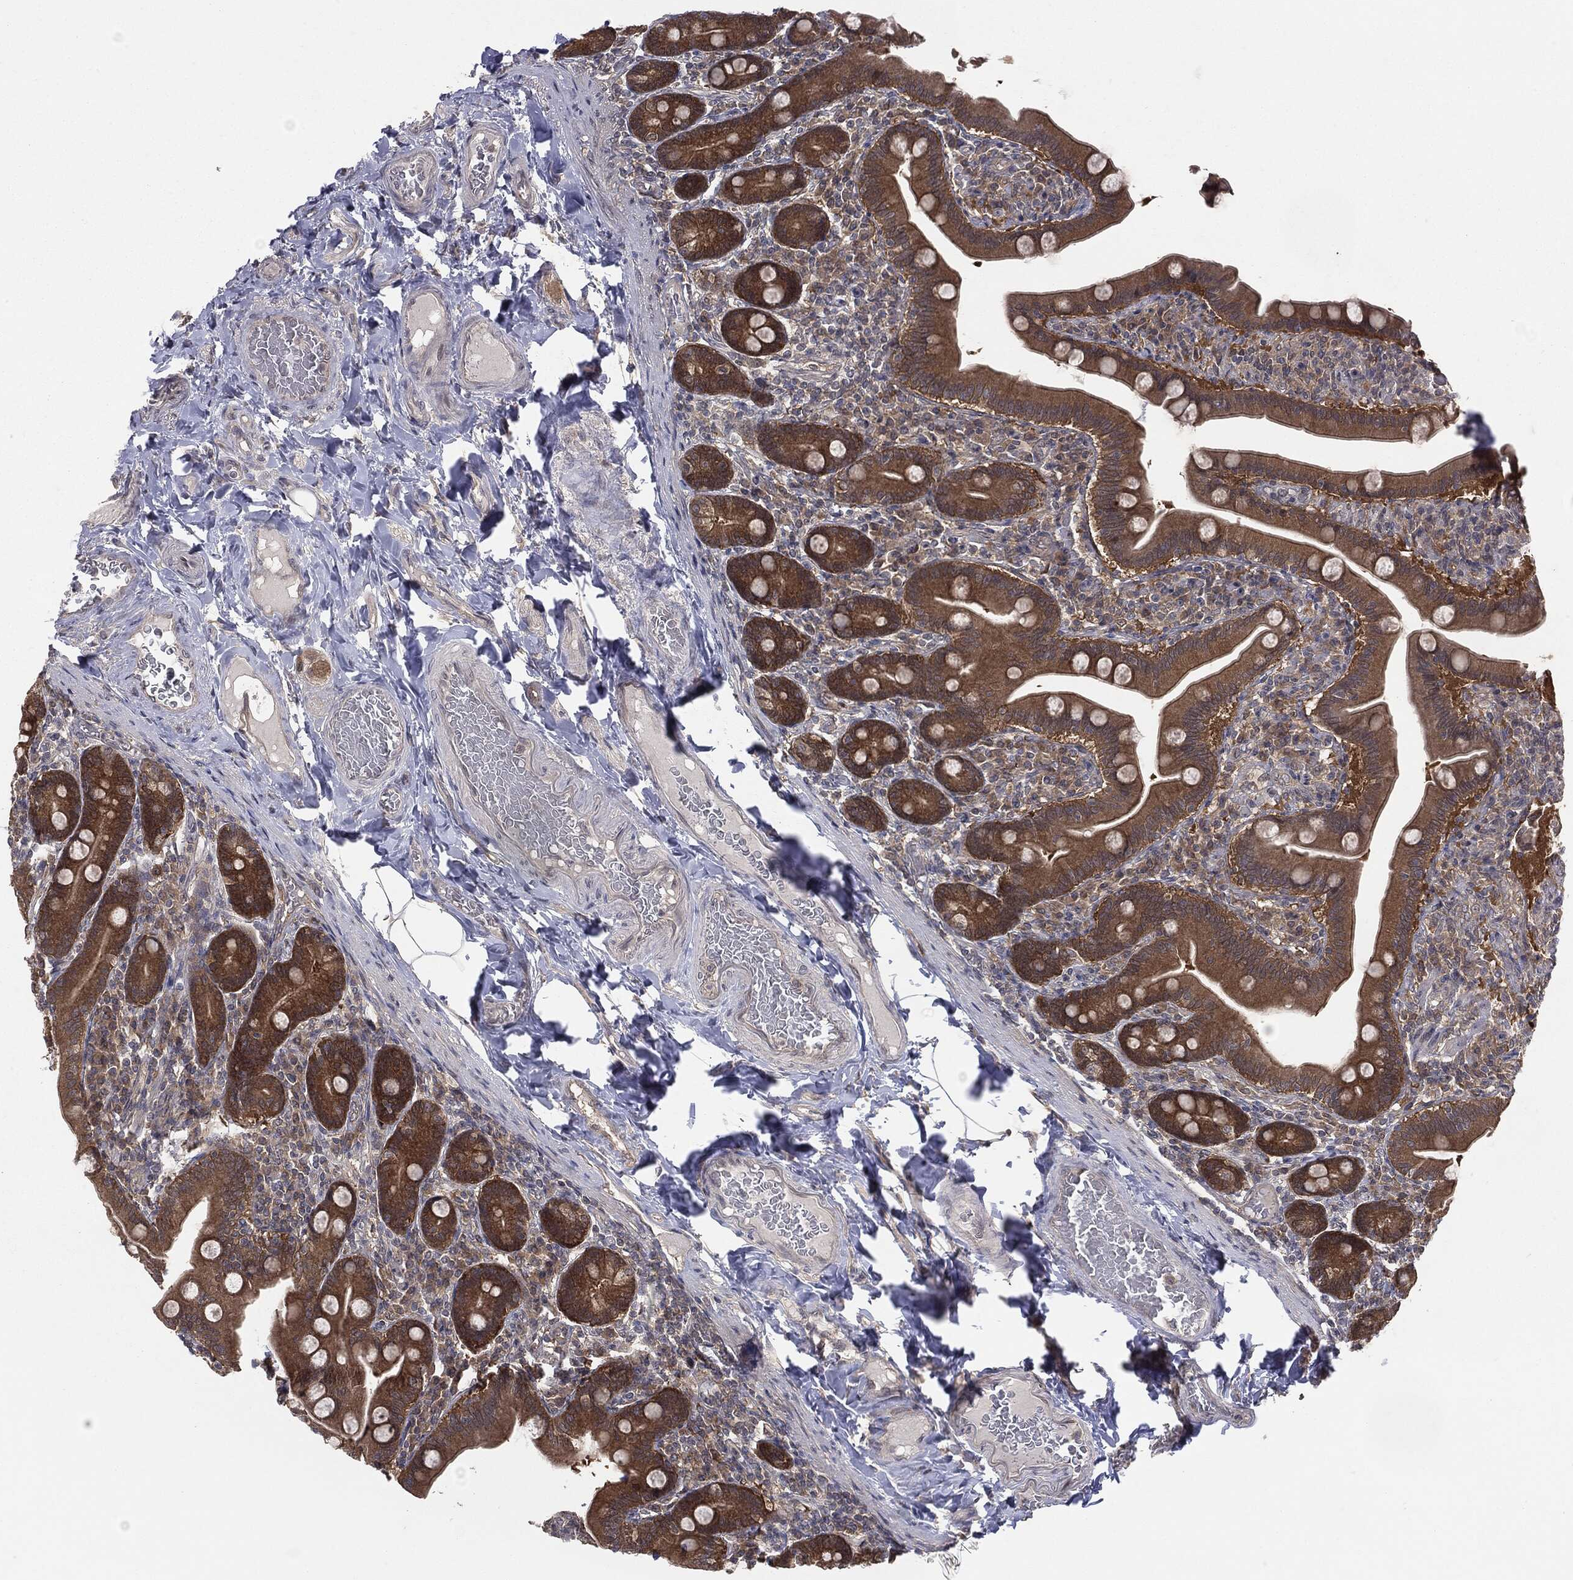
{"staining": {"intensity": "moderate", "quantity": ">75%", "location": "cytoplasmic/membranous"}, "tissue": "small intestine", "cell_type": "Glandular cells", "image_type": "normal", "snomed": [{"axis": "morphology", "description": "Normal tissue, NOS"}, {"axis": "topography", "description": "Small intestine"}], "caption": "Glandular cells display medium levels of moderate cytoplasmic/membranous positivity in approximately >75% of cells in benign small intestine. The protein is shown in brown color, while the nuclei are stained blue.", "gene": "KRT7", "patient": {"sex": "male", "age": 66}}